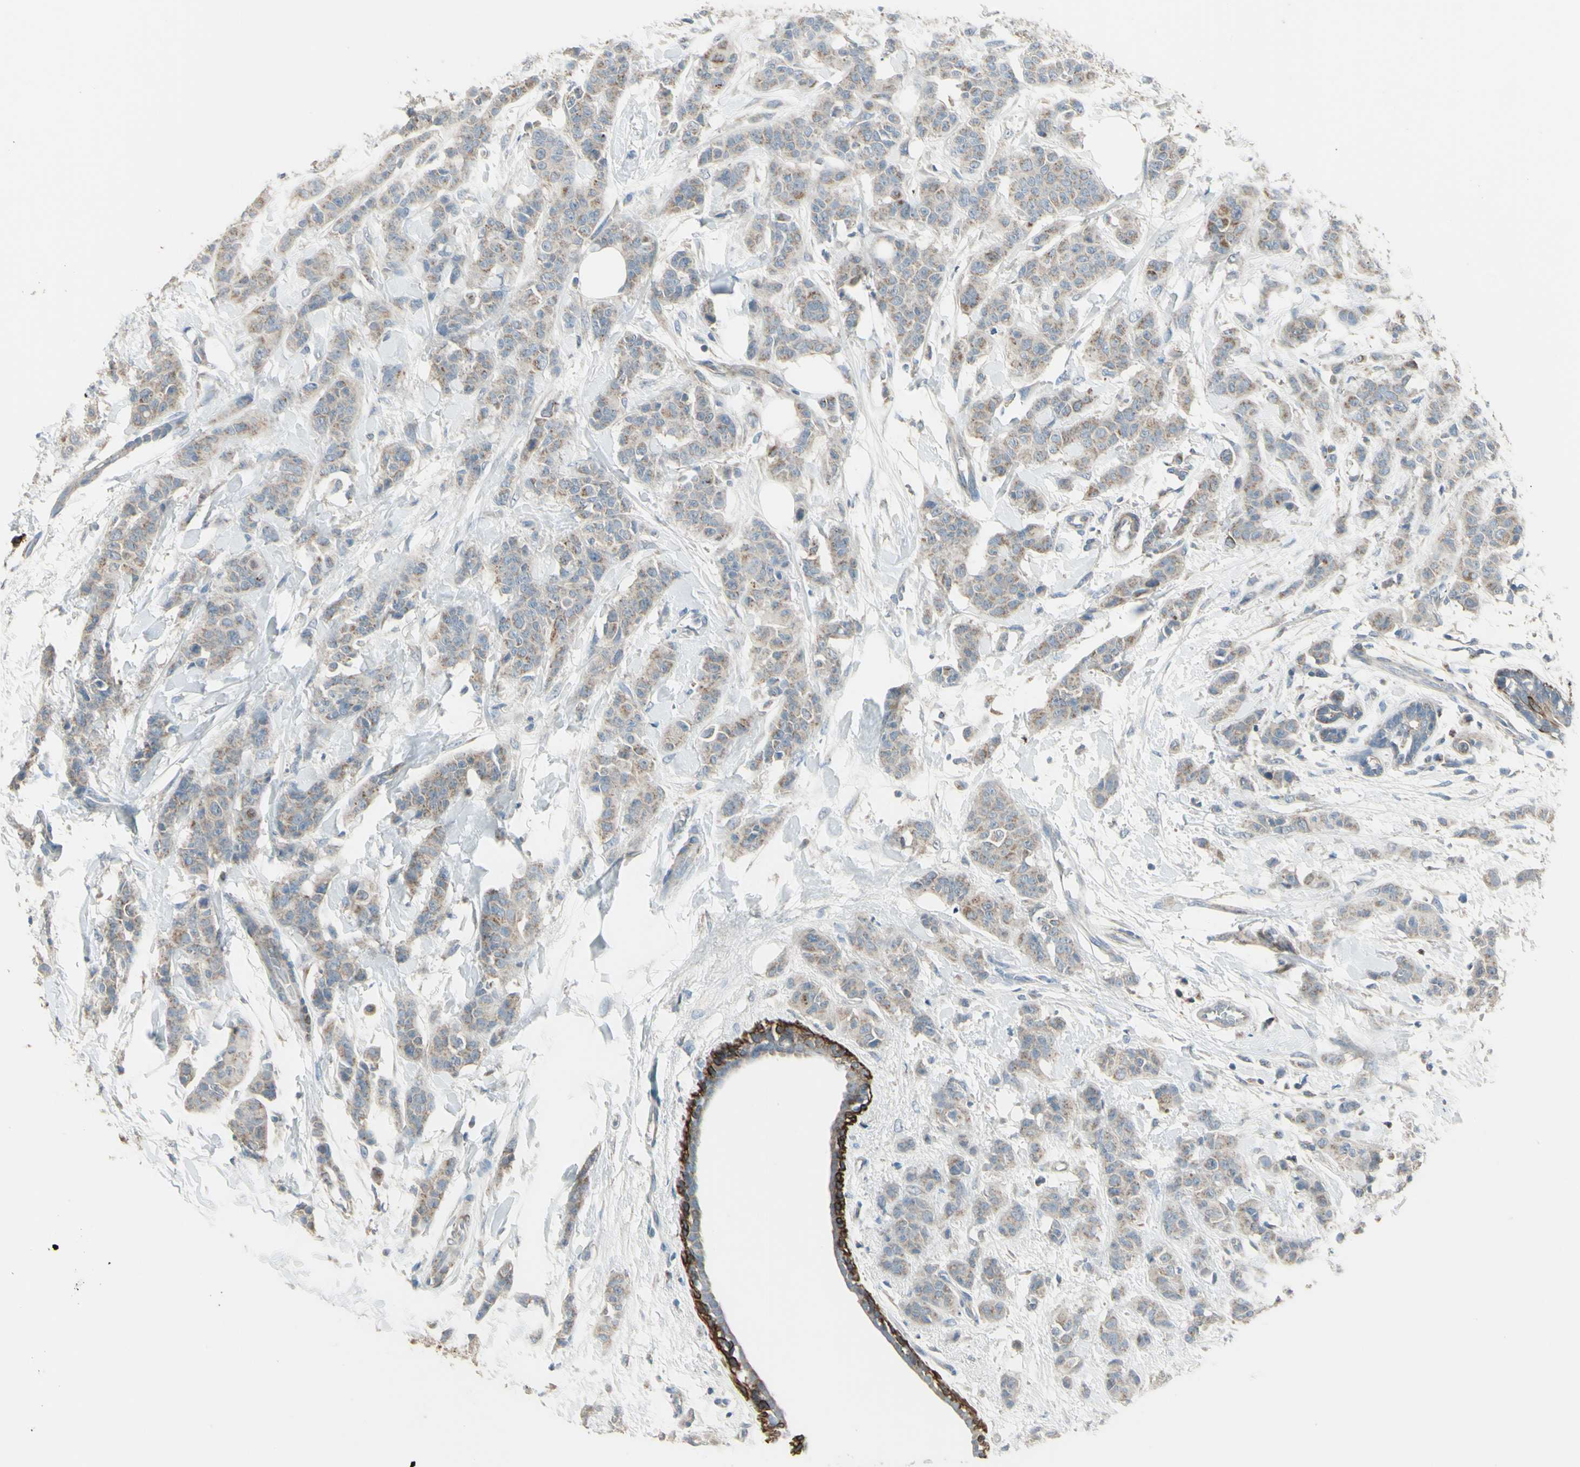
{"staining": {"intensity": "weak", "quantity": "25%-75%", "location": "cytoplasmic/membranous"}, "tissue": "breast cancer", "cell_type": "Tumor cells", "image_type": "cancer", "snomed": [{"axis": "morphology", "description": "Normal tissue, NOS"}, {"axis": "morphology", "description": "Duct carcinoma"}, {"axis": "topography", "description": "Breast"}], "caption": "This is a micrograph of immunohistochemistry staining of infiltrating ductal carcinoma (breast), which shows weak positivity in the cytoplasmic/membranous of tumor cells.", "gene": "FAM171B", "patient": {"sex": "female", "age": 40}}